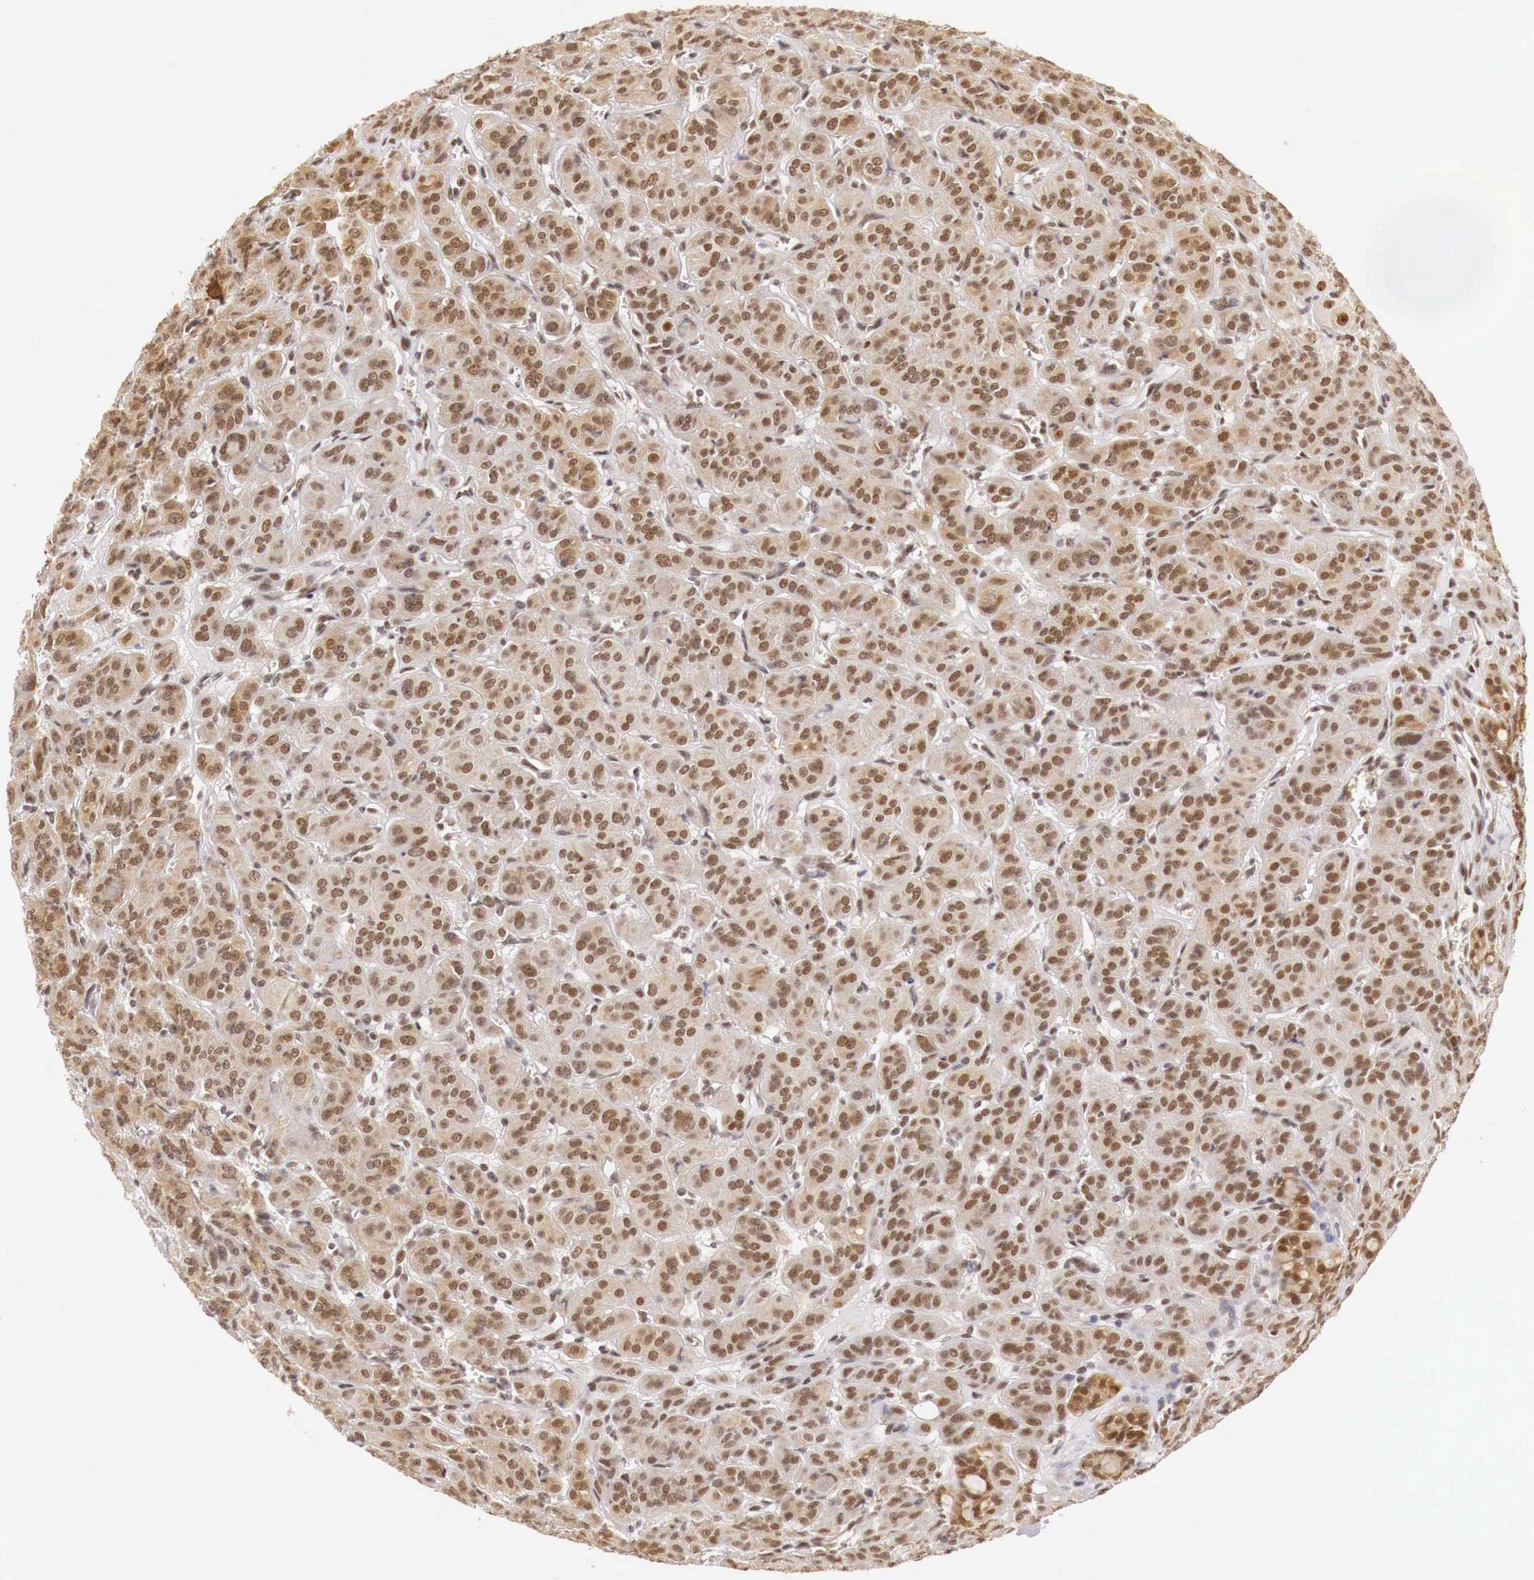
{"staining": {"intensity": "moderate", "quantity": ">75%", "location": "cytoplasmic/membranous,nuclear"}, "tissue": "thyroid cancer", "cell_type": "Tumor cells", "image_type": "cancer", "snomed": [{"axis": "morphology", "description": "Follicular adenoma carcinoma, NOS"}, {"axis": "topography", "description": "Thyroid gland"}], "caption": "This is an image of IHC staining of thyroid cancer (follicular adenoma carcinoma), which shows moderate expression in the cytoplasmic/membranous and nuclear of tumor cells.", "gene": "GPKOW", "patient": {"sex": "female", "age": 71}}